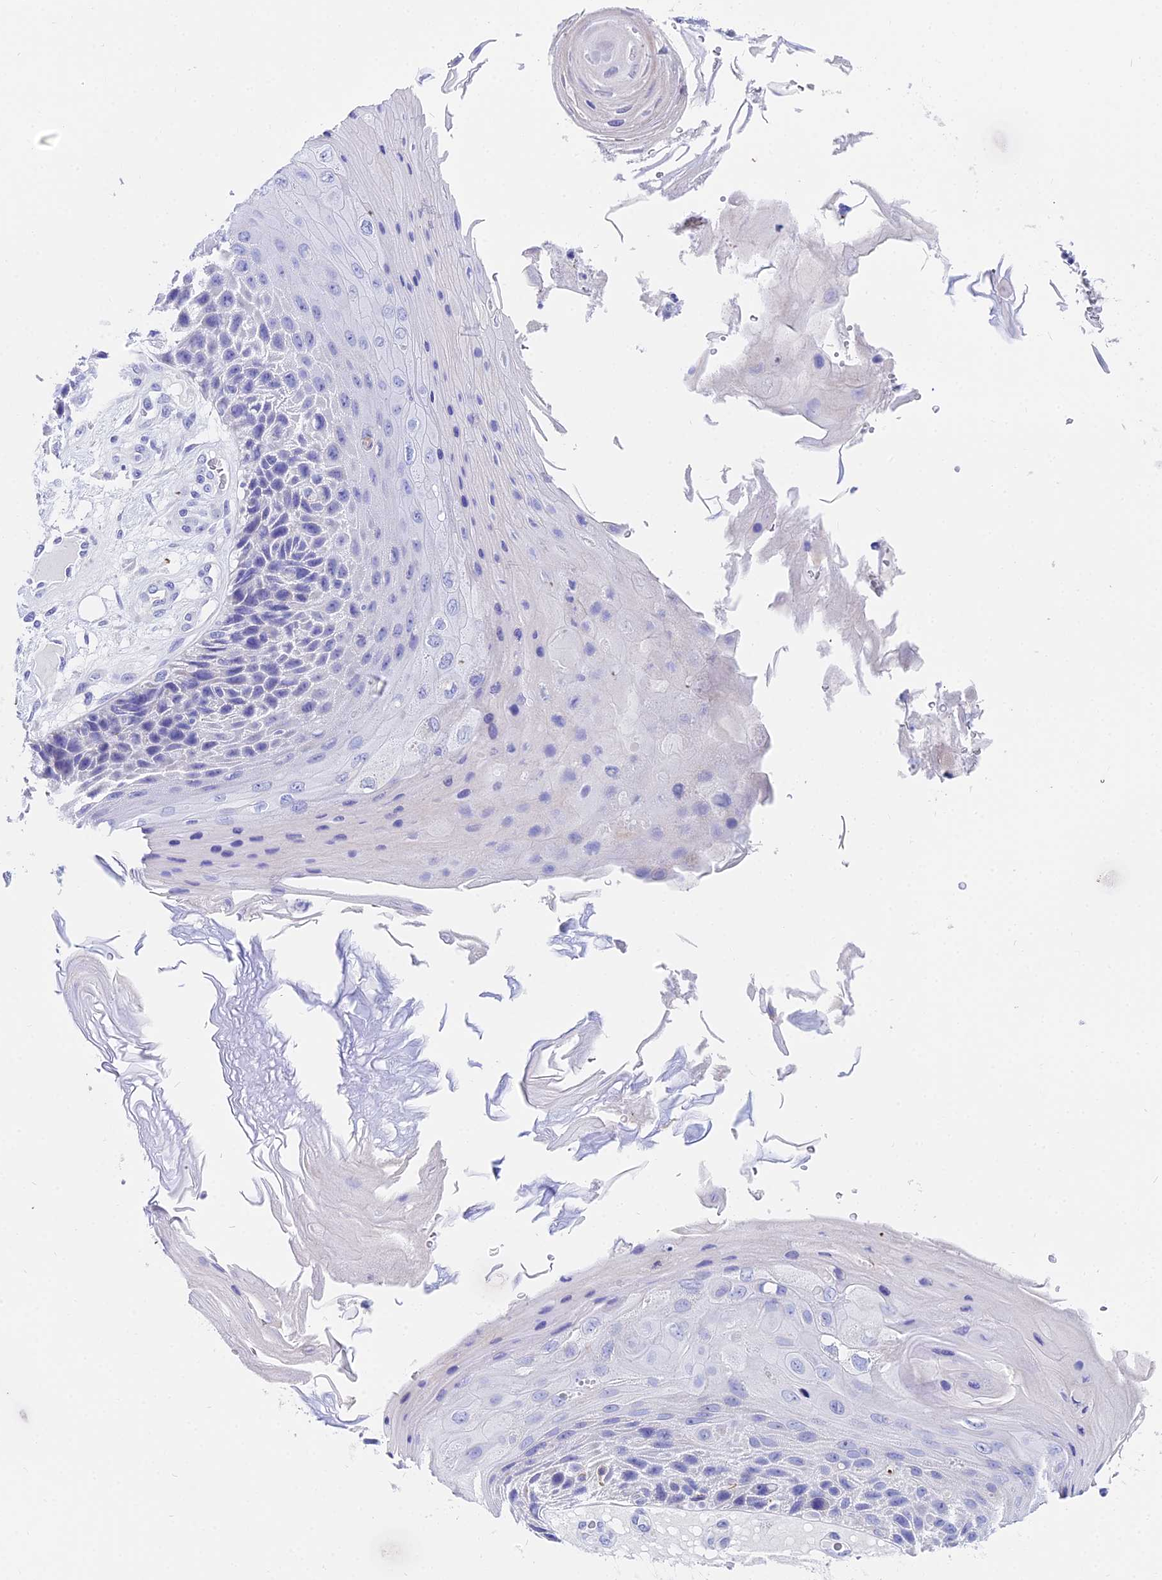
{"staining": {"intensity": "negative", "quantity": "none", "location": "none"}, "tissue": "skin cancer", "cell_type": "Tumor cells", "image_type": "cancer", "snomed": [{"axis": "morphology", "description": "Squamous cell carcinoma, NOS"}, {"axis": "topography", "description": "Skin"}], "caption": "Micrograph shows no significant protein staining in tumor cells of skin cancer (squamous cell carcinoma). (Stains: DAB (3,3'-diaminobenzidine) immunohistochemistry (IHC) with hematoxylin counter stain, Microscopy: brightfield microscopy at high magnification).", "gene": "CEP41", "patient": {"sex": "female", "age": 88}}